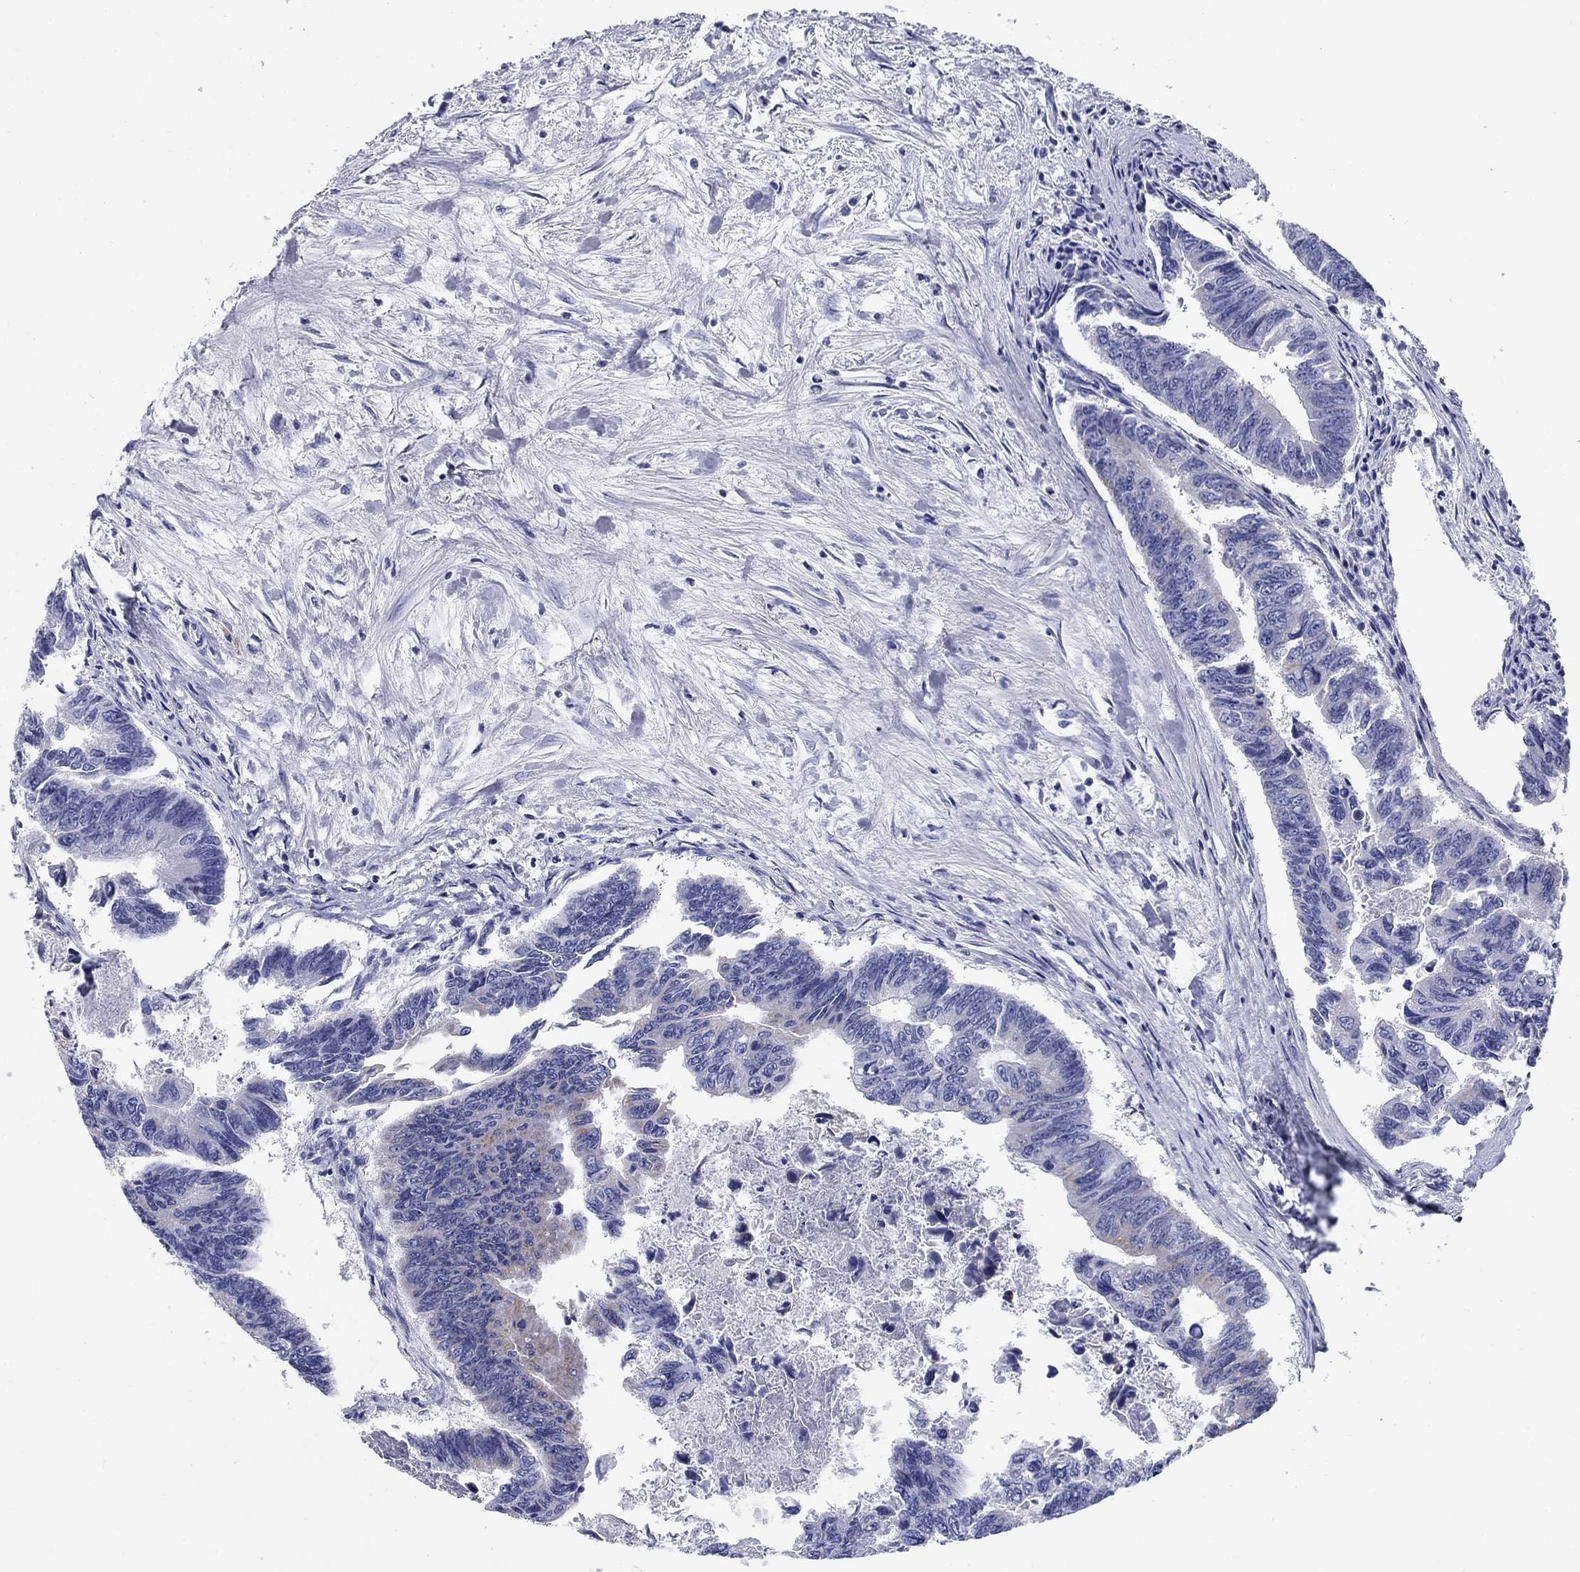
{"staining": {"intensity": "negative", "quantity": "none", "location": "none"}, "tissue": "colorectal cancer", "cell_type": "Tumor cells", "image_type": "cancer", "snomed": [{"axis": "morphology", "description": "Adenocarcinoma, NOS"}, {"axis": "topography", "description": "Colon"}], "caption": "Image shows no significant protein expression in tumor cells of colorectal cancer.", "gene": "UPB1", "patient": {"sex": "female", "age": 65}}